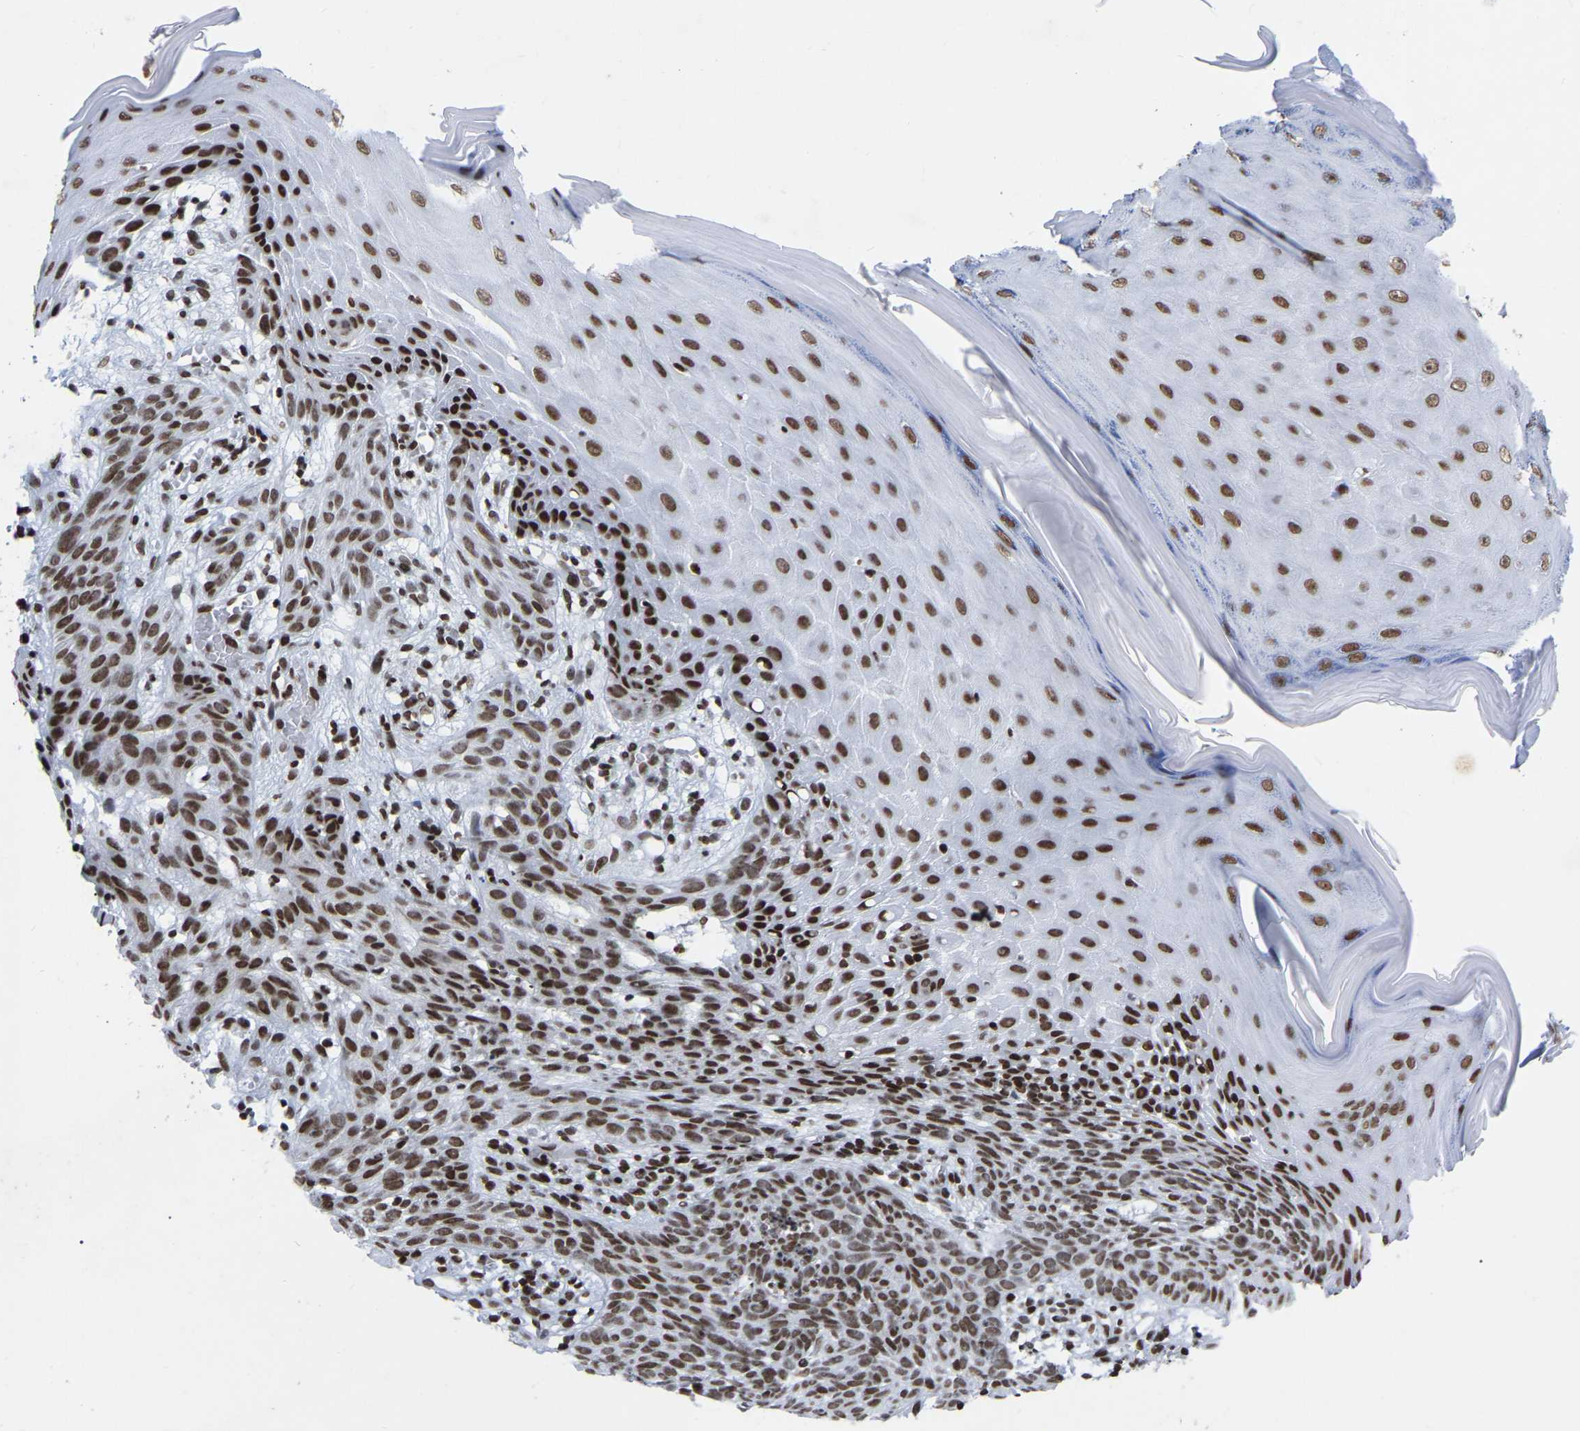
{"staining": {"intensity": "moderate", "quantity": ">75%", "location": "nuclear"}, "tissue": "skin cancer", "cell_type": "Tumor cells", "image_type": "cancer", "snomed": [{"axis": "morphology", "description": "Basal cell carcinoma"}, {"axis": "topography", "description": "Skin"}], "caption": "This photomicrograph demonstrates basal cell carcinoma (skin) stained with immunohistochemistry to label a protein in brown. The nuclear of tumor cells show moderate positivity for the protein. Nuclei are counter-stained blue.", "gene": "PRCC", "patient": {"sex": "male", "age": 60}}